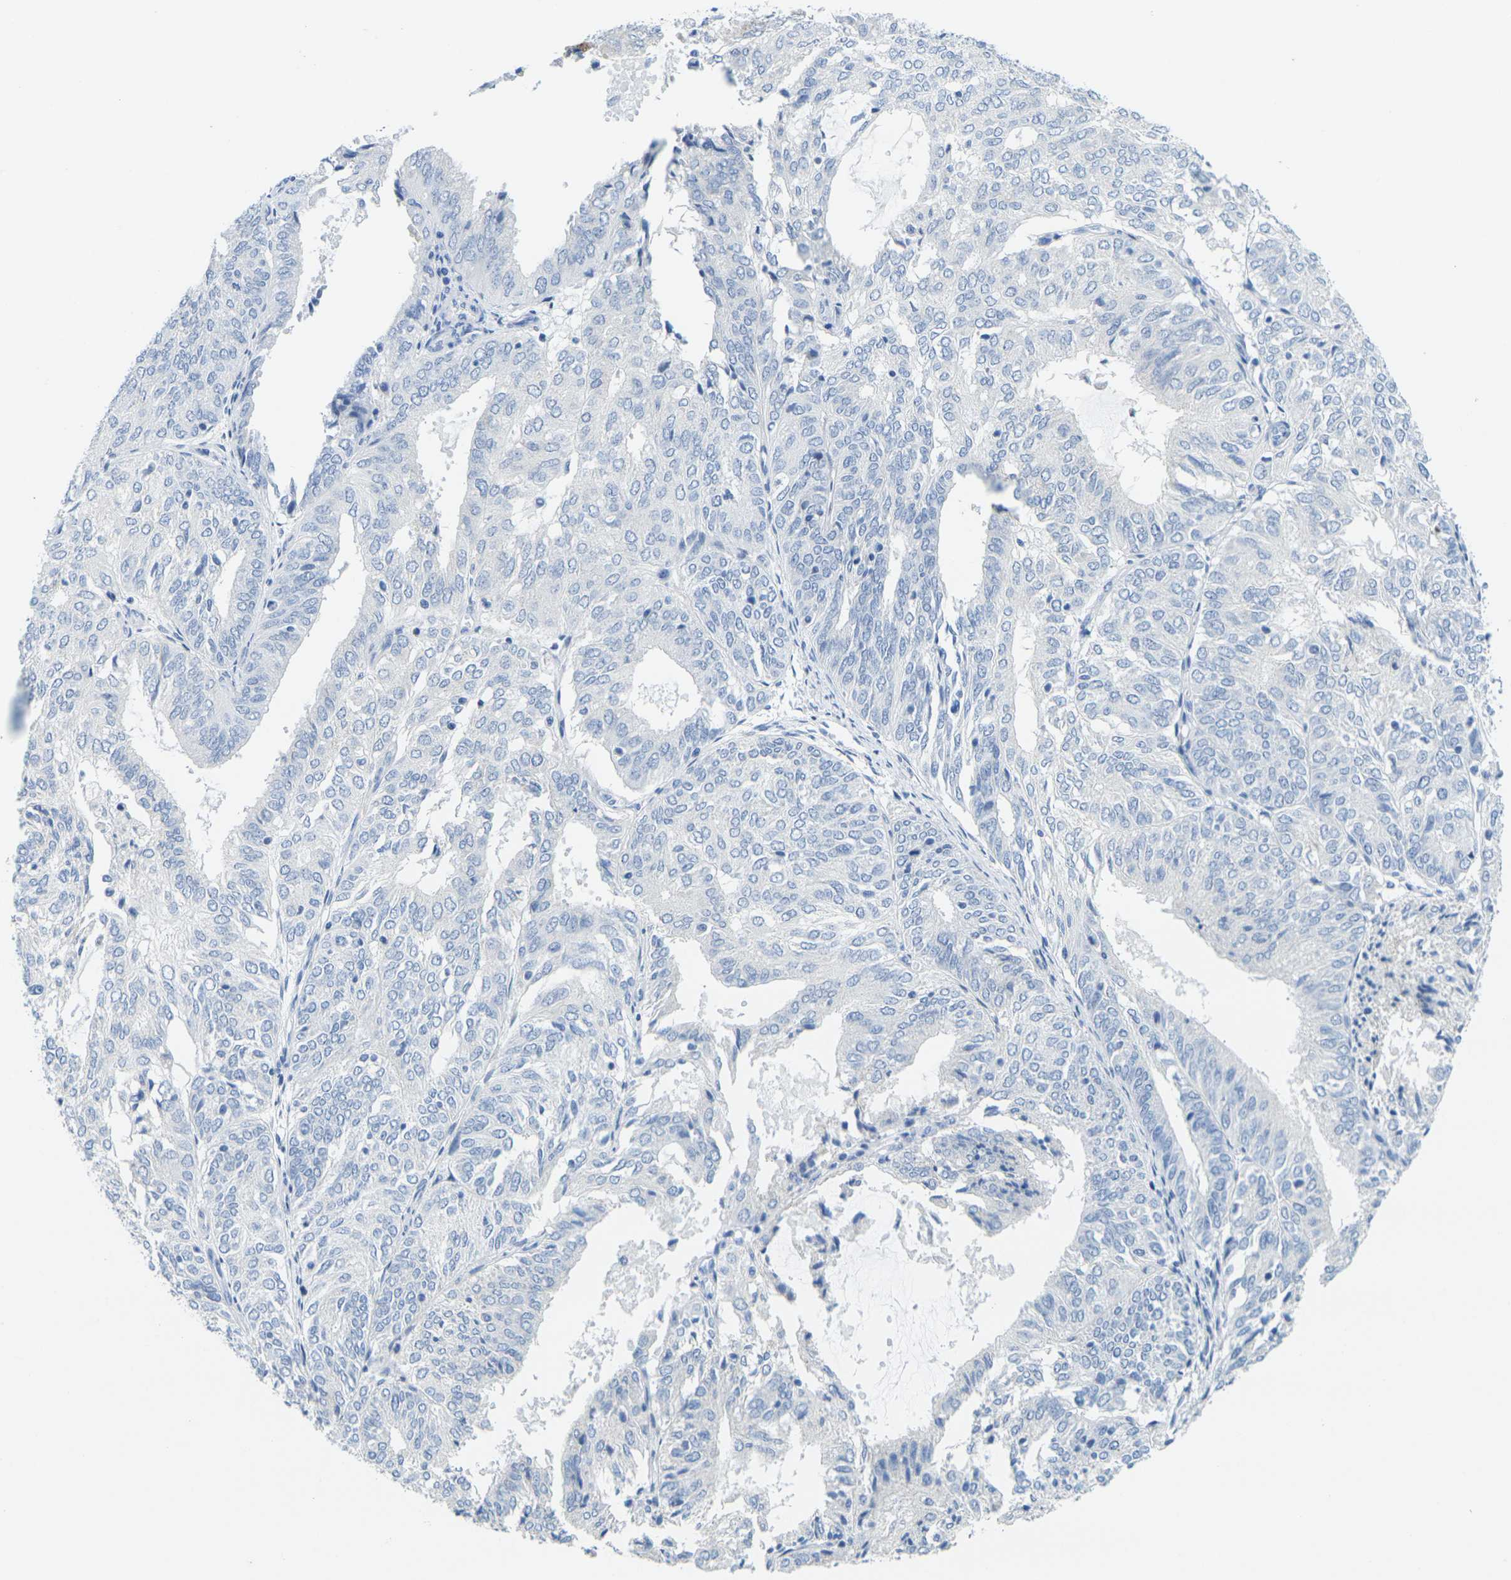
{"staining": {"intensity": "negative", "quantity": "none", "location": "none"}, "tissue": "endometrial cancer", "cell_type": "Tumor cells", "image_type": "cancer", "snomed": [{"axis": "morphology", "description": "Adenocarcinoma, NOS"}, {"axis": "topography", "description": "Uterus"}], "caption": "The immunohistochemistry image has no significant expression in tumor cells of endometrial cancer (adenocarcinoma) tissue.", "gene": "FAM3D", "patient": {"sex": "female", "age": 60}}